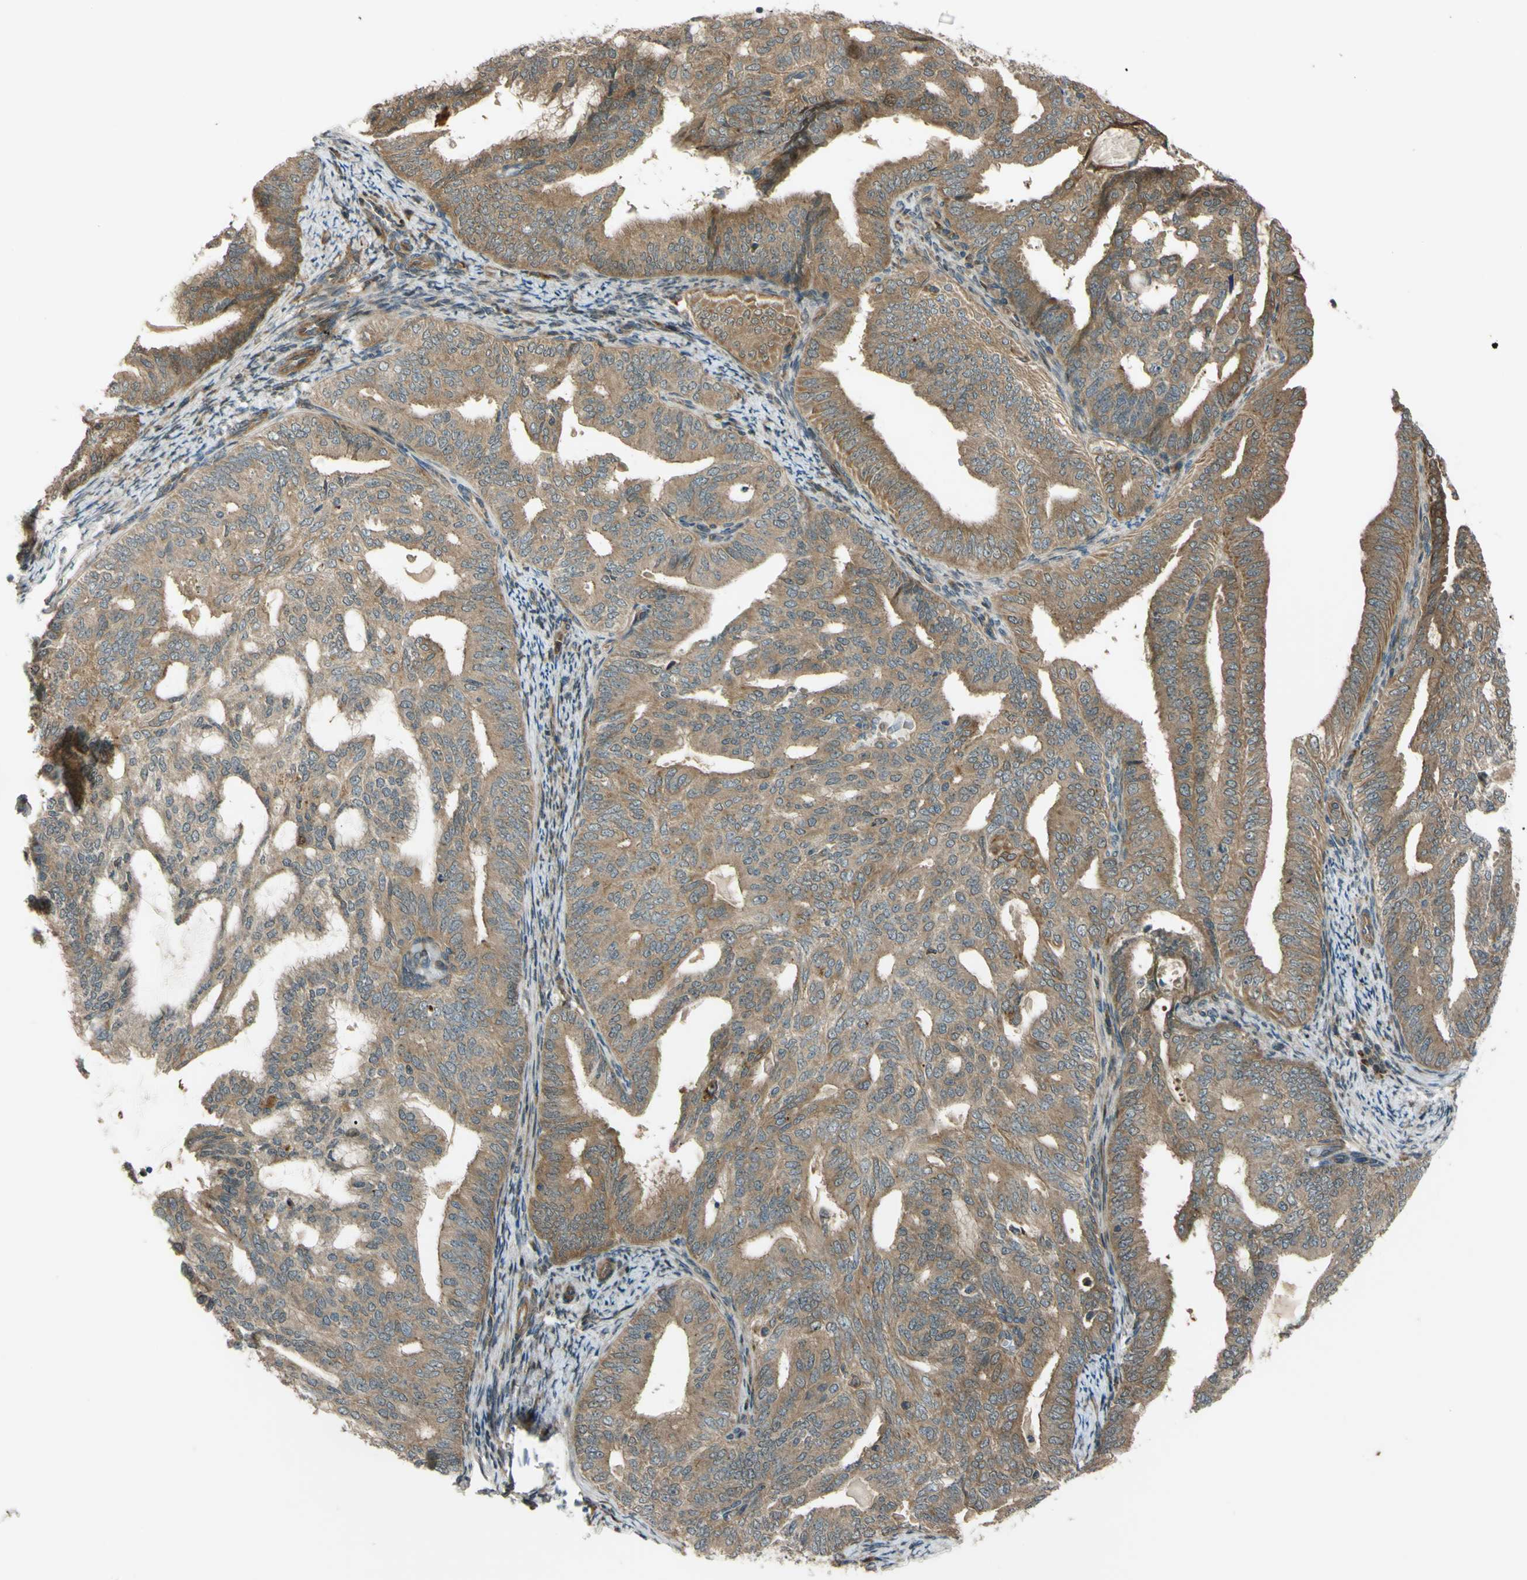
{"staining": {"intensity": "moderate", "quantity": ">75%", "location": "cytoplasmic/membranous"}, "tissue": "endometrial cancer", "cell_type": "Tumor cells", "image_type": "cancer", "snomed": [{"axis": "morphology", "description": "Adenocarcinoma, NOS"}, {"axis": "topography", "description": "Endometrium"}], "caption": "Immunohistochemical staining of endometrial cancer demonstrates medium levels of moderate cytoplasmic/membranous protein staining in approximately >75% of tumor cells. The staining is performed using DAB (3,3'-diaminobenzidine) brown chromogen to label protein expression. The nuclei are counter-stained blue using hematoxylin.", "gene": "FLII", "patient": {"sex": "female", "age": 58}}